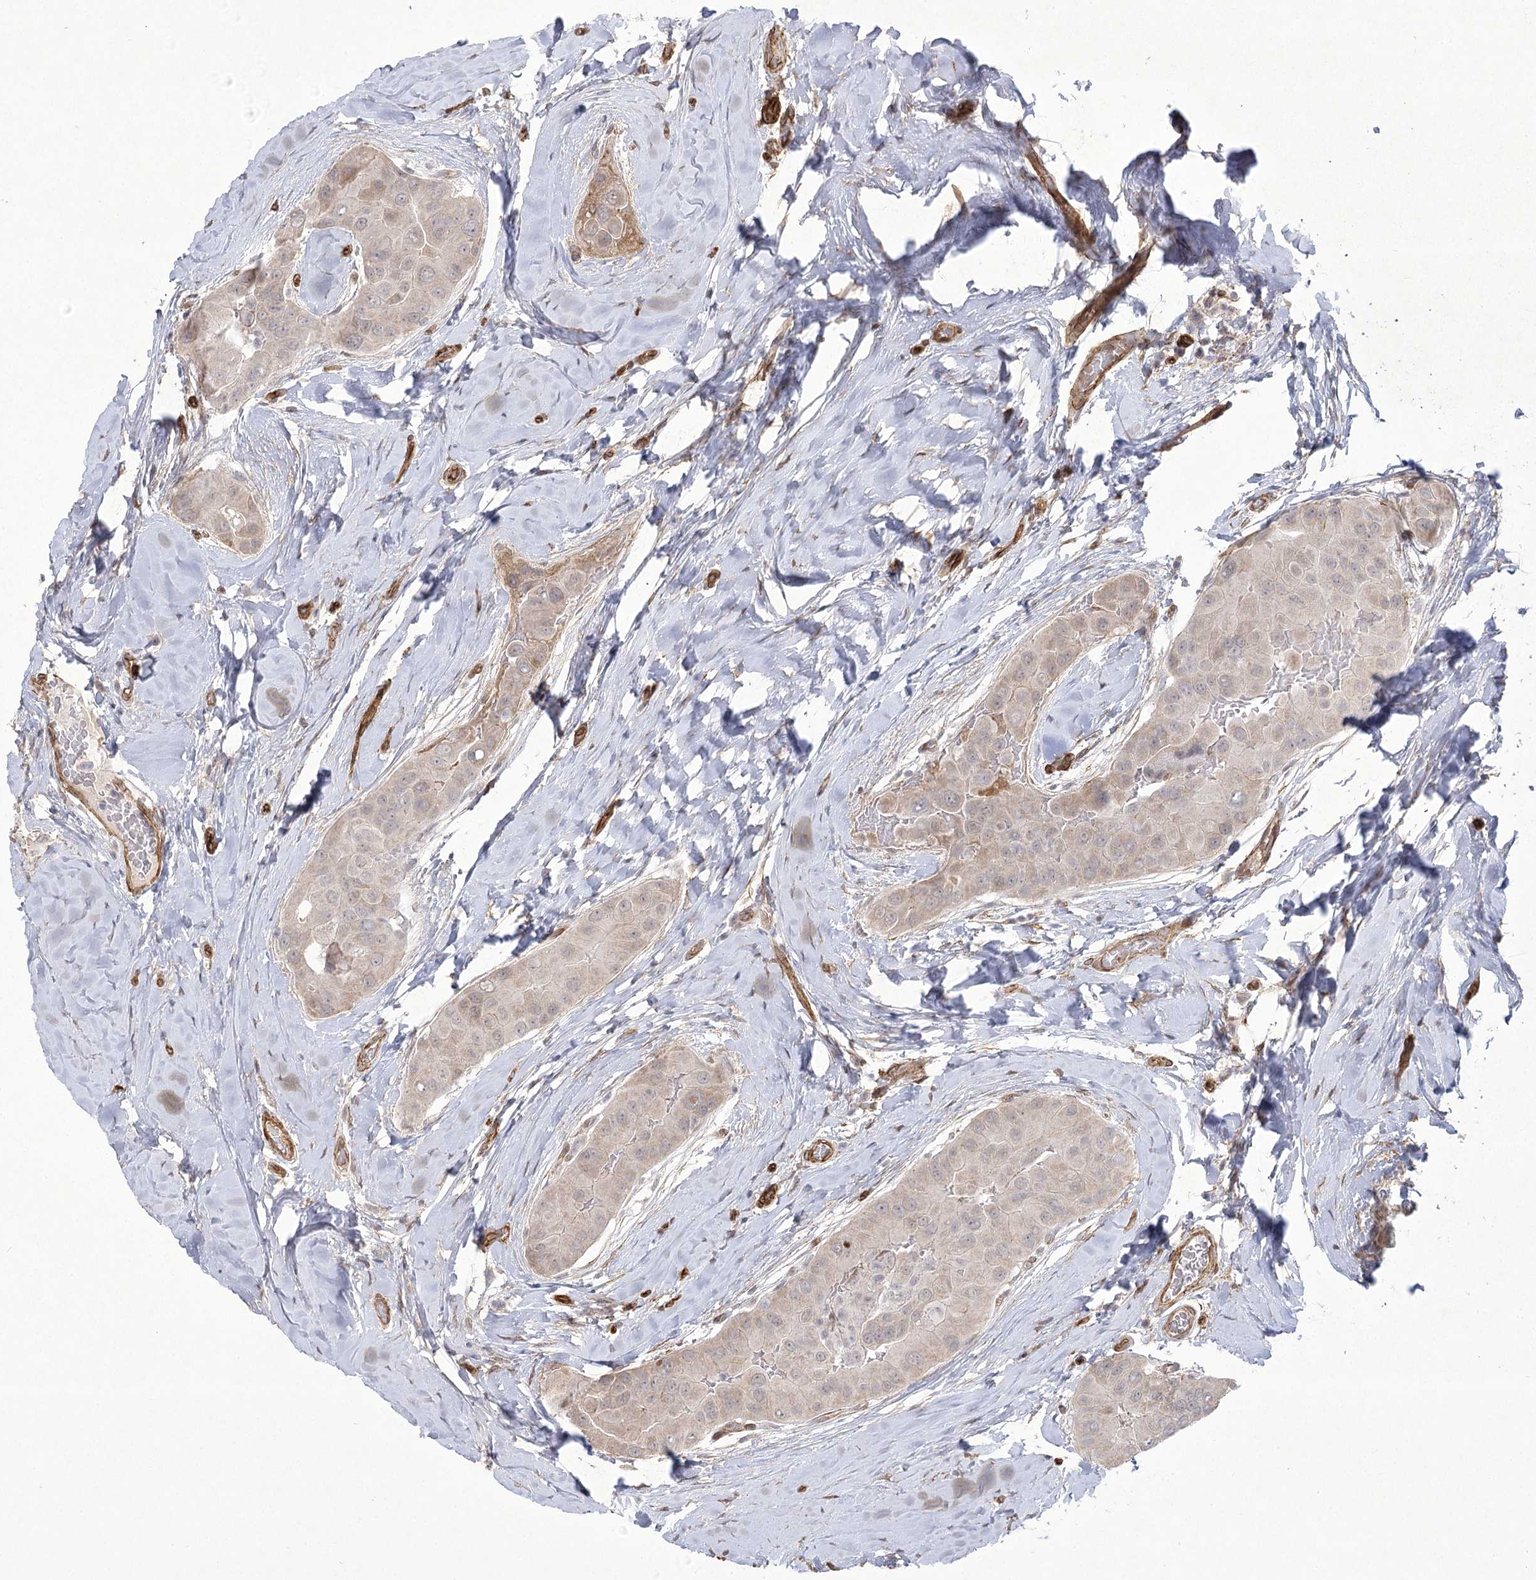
{"staining": {"intensity": "weak", "quantity": "25%-75%", "location": "nuclear"}, "tissue": "thyroid cancer", "cell_type": "Tumor cells", "image_type": "cancer", "snomed": [{"axis": "morphology", "description": "Papillary adenocarcinoma, NOS"}, {"axis": "topography", "description": "Thyroid gland"}], "caption": "An IHC micrograph of tumor tissue is shown. Protein staining in brown labels weak nuclear positivity in thyroid cancer (papillary adenocarcinoma) within tumor cells.", "gene": "AMTN", "patient": {"sex": "male", "age": 33}}